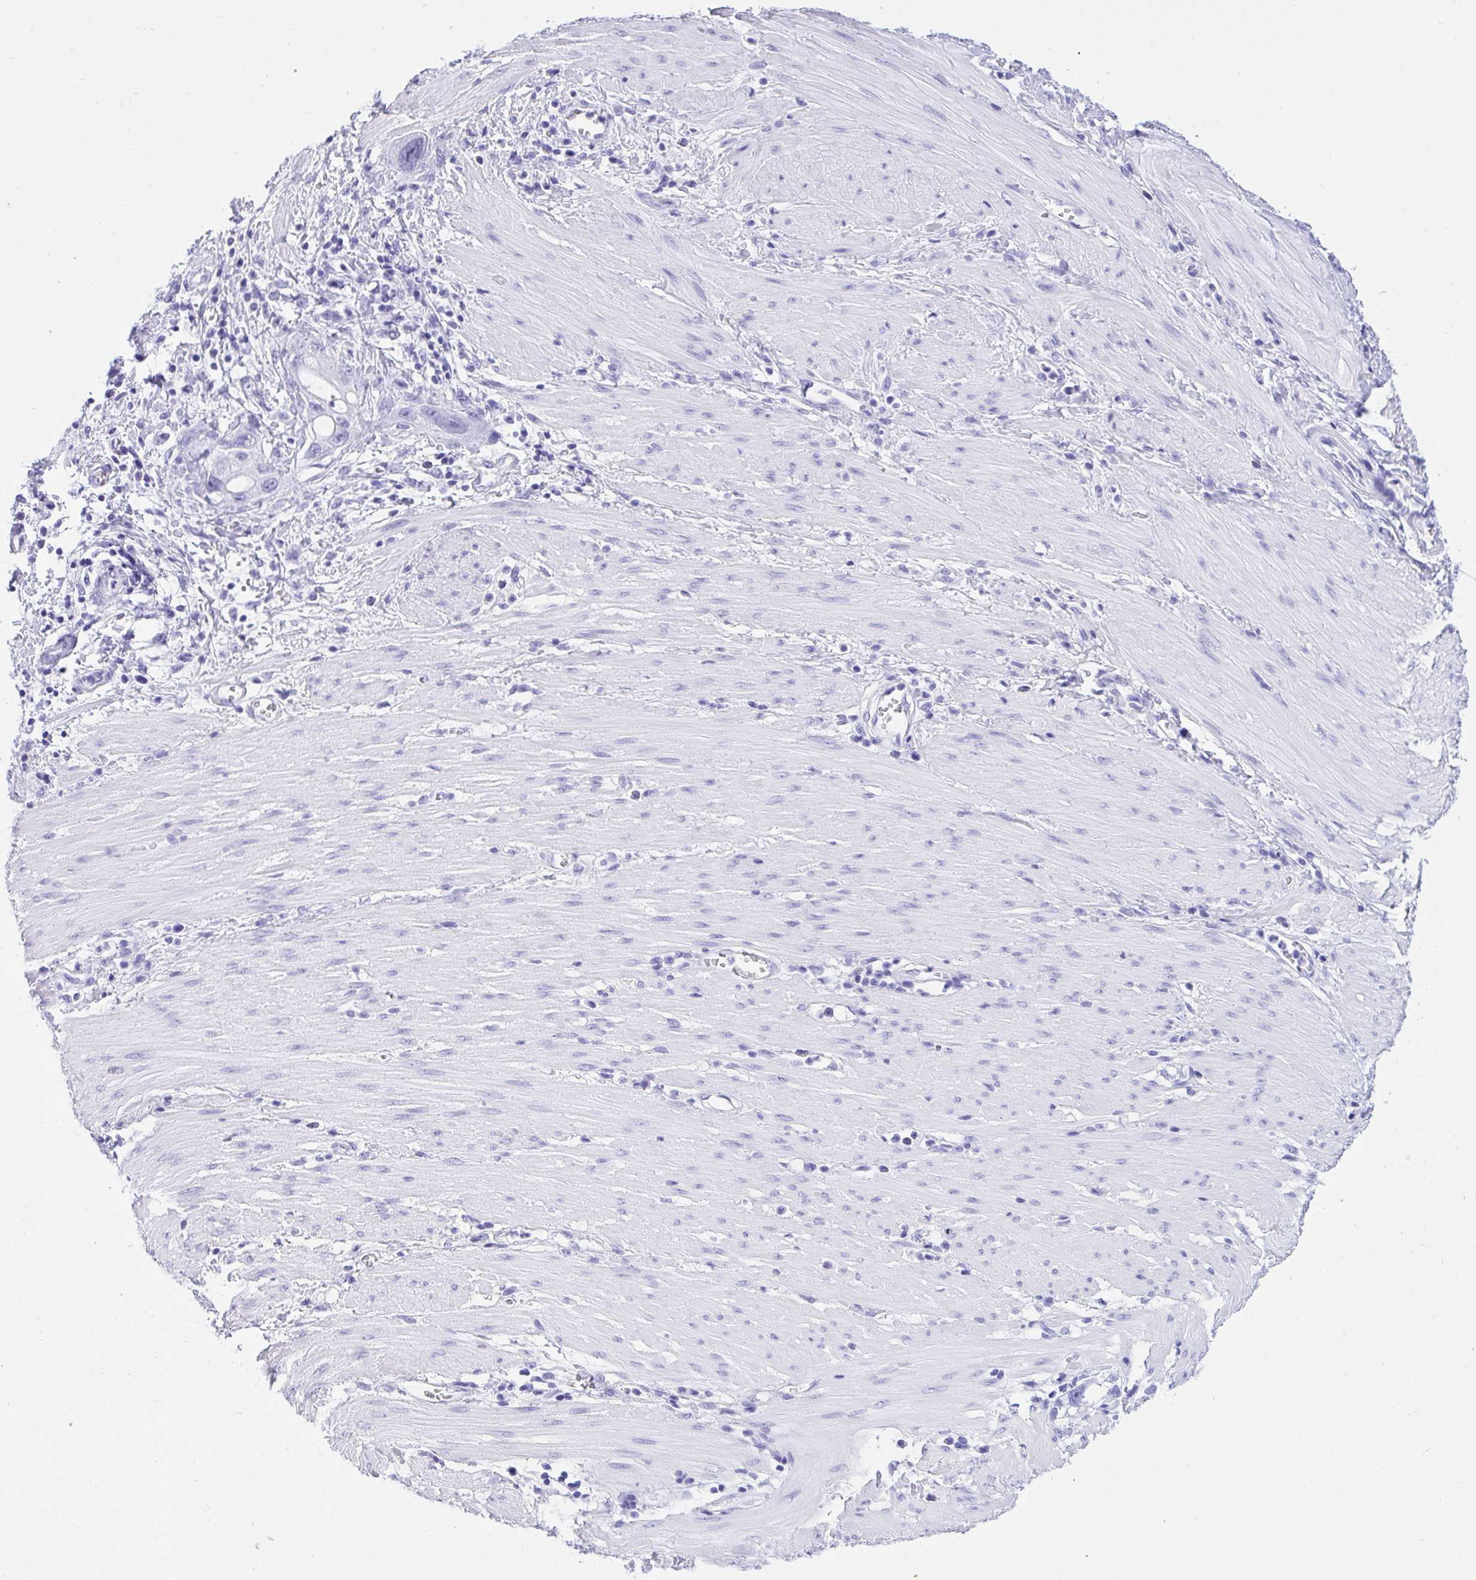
{"staining": {"intensity": "negative", "quantity": "none", "location": "none"}, "tissue": "stomach cancer", "cell_type": "Tumor cells", "image_type": "cancer", "snomed": [{"axis": "morphology", "description": "Adenocarcinoma, NOS"}, {"axis": "topography", "description": "Stomach"}, {"axis": "topography", "description": "Stomach, lower"}], "caption": "A histopathology image of human stomach adenocarcinoma is negative for staining in tumor cells. (DAB IHC, high magnification).", "gene": "TLN2", "patient": {"sex": "female", "age": 48}}